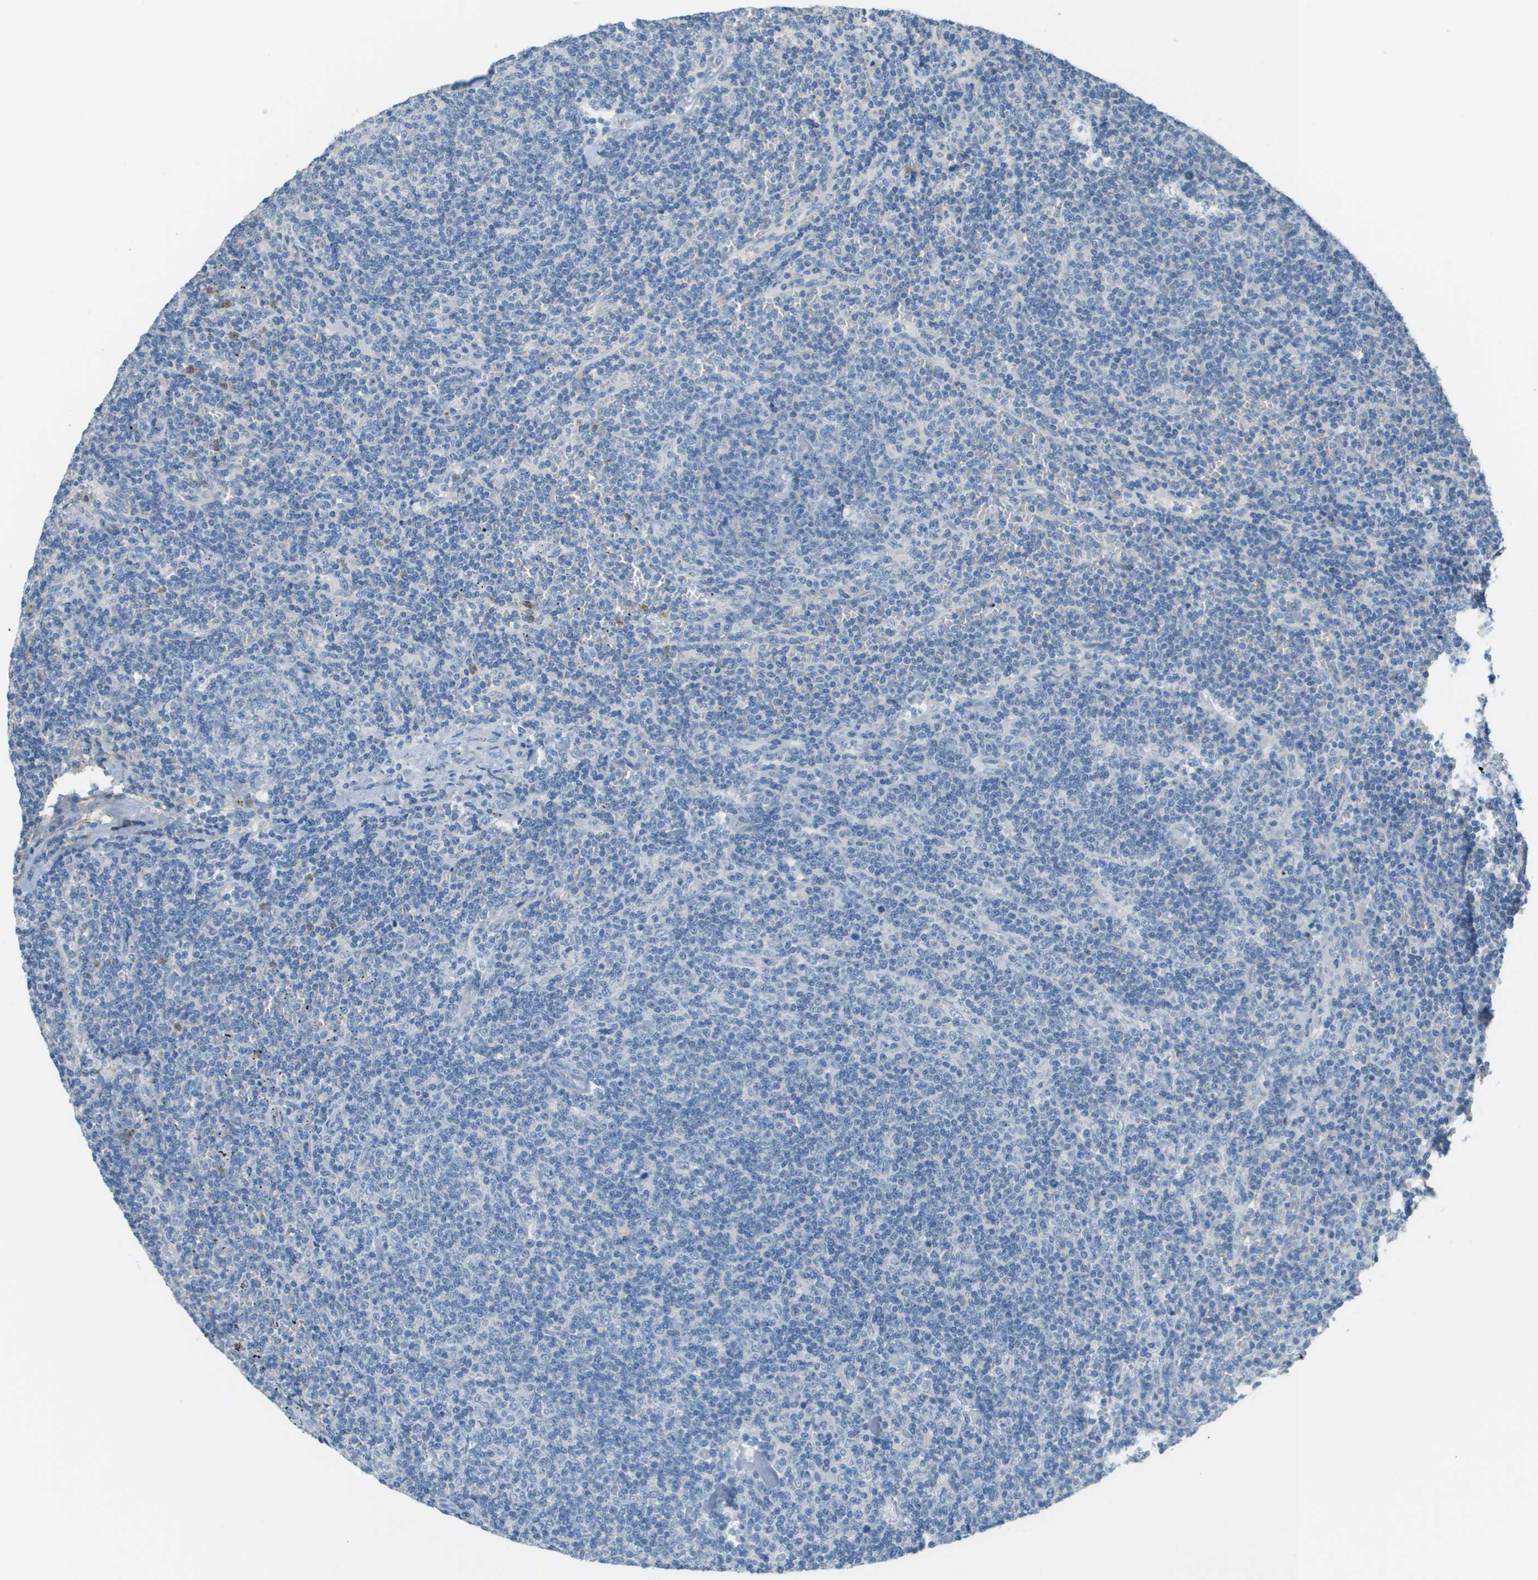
{"staining": {"intensity": "negative", "quantity": "none", "location": "none"}, "tissue": "lymphoma", "cell_type": "Tumor cells", "image_type": "cancer", "snomed": [{"axis": "morphology", "description": "Malignant lymphoma, non-Hodgkin's type, Low grade"}, {"axis": "topography", "description": "Spleen"}], "caption": "Lymphoma was stained to show a protein in brown. There is no significant staining in tumor cells.", "gene": "DCN", "patient": {"sex": "female", "age": 50}}